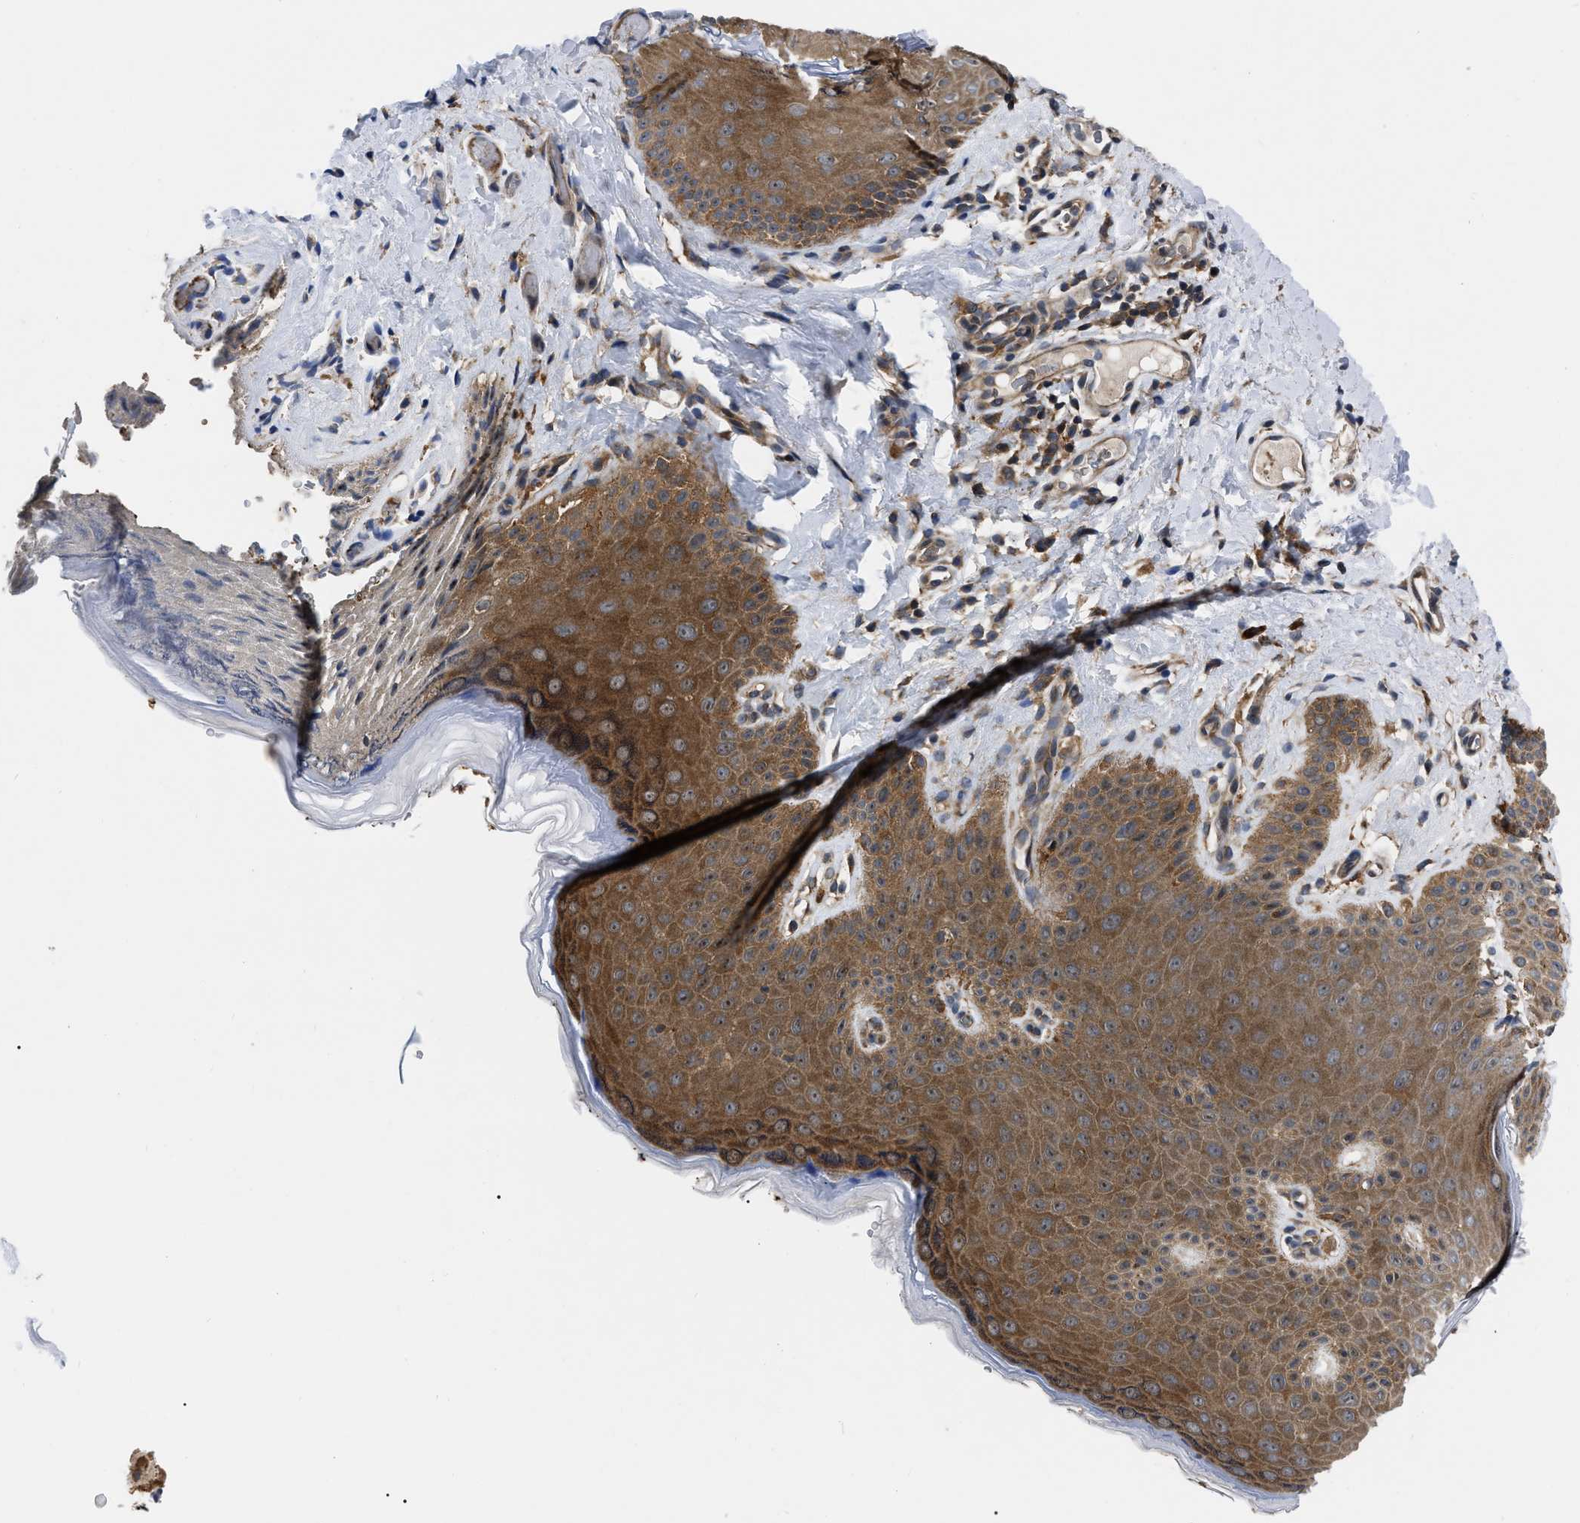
{"staining": {"intensity": "strong", "quantity": ">75%", "location": "cytoplasmic/membranous"}, "tissue": "skin", "cell_type": "Epidermal cells", "image_type": "normal", "snomed": [{"axis": "morphology", "description": "Normal tissue, NOS"}, {"axis": "topography", "description": "Anal"}], "caption": "Protein analysis of unremarkable skin reveals strong cytoplasmic/membranous staining in about >75% of epidermal cells. Immunohistochemistry (ihc) stains the protein in brown and the nuclei are stained blue.", "gene": "GET4", "patient": {"sex": "male", "age": 44}}